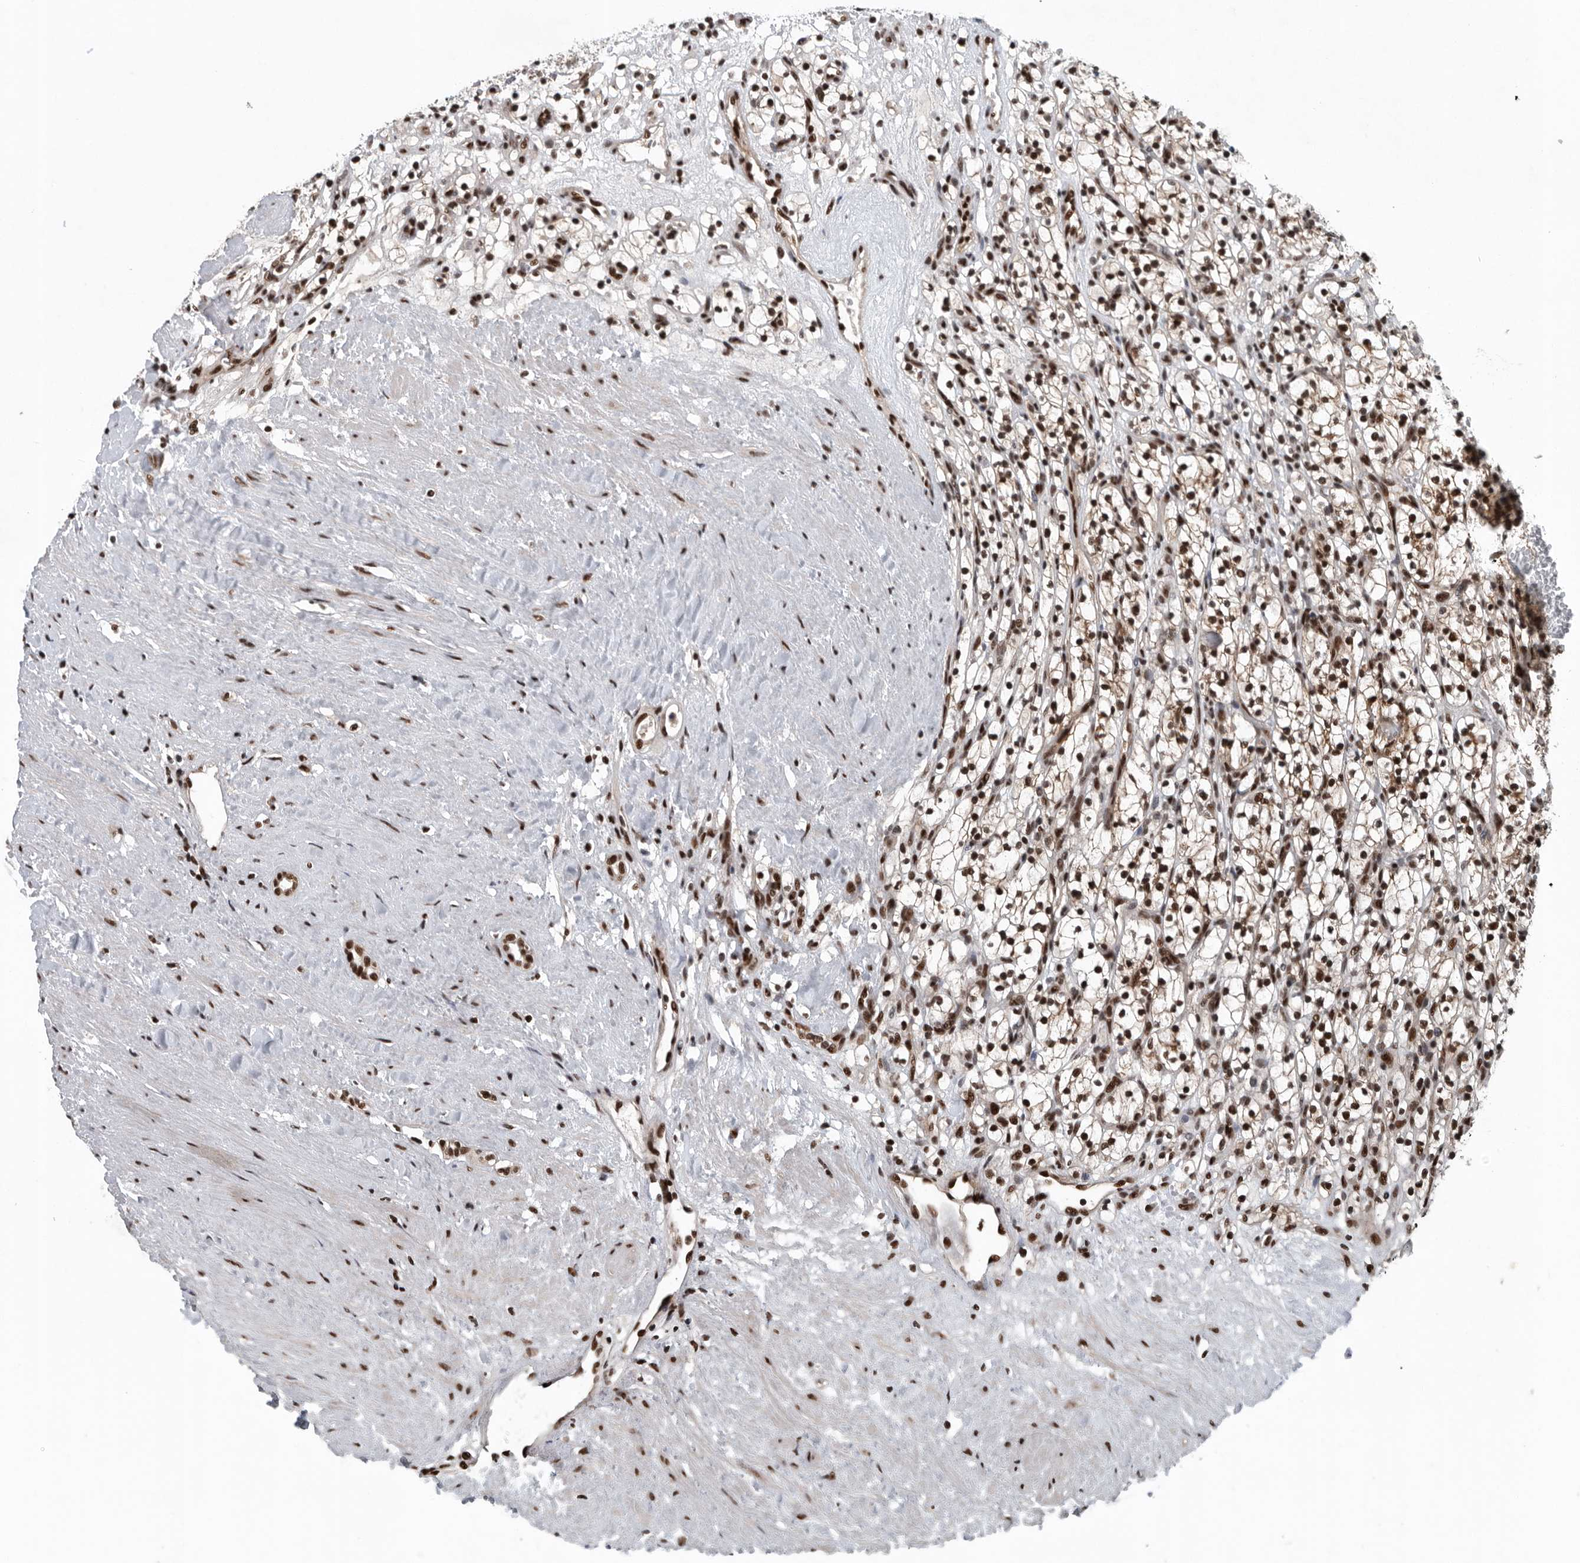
{"staining": {"intensity": "strong", "quantity": ">75%", "location": "nuclear"}, "tissue": "renal cancer", "cell_type": "Tumor cells", "image_type": "cancer", "snomed": [{"axis": "morphology", "description": "Adenocarcinoma, NOS"}, {"axis": "topography", "description": "Kidney"}], "caption": "Immunohistochemistry (IHC) (DAB (3,3'-diaminobenzidine)) staining of renal cancer demonstrates strong nuclear protein staining in about >75% of tumor cells.", "gene": "SENP7", "patient": {"sex": "female", "age": 57}}